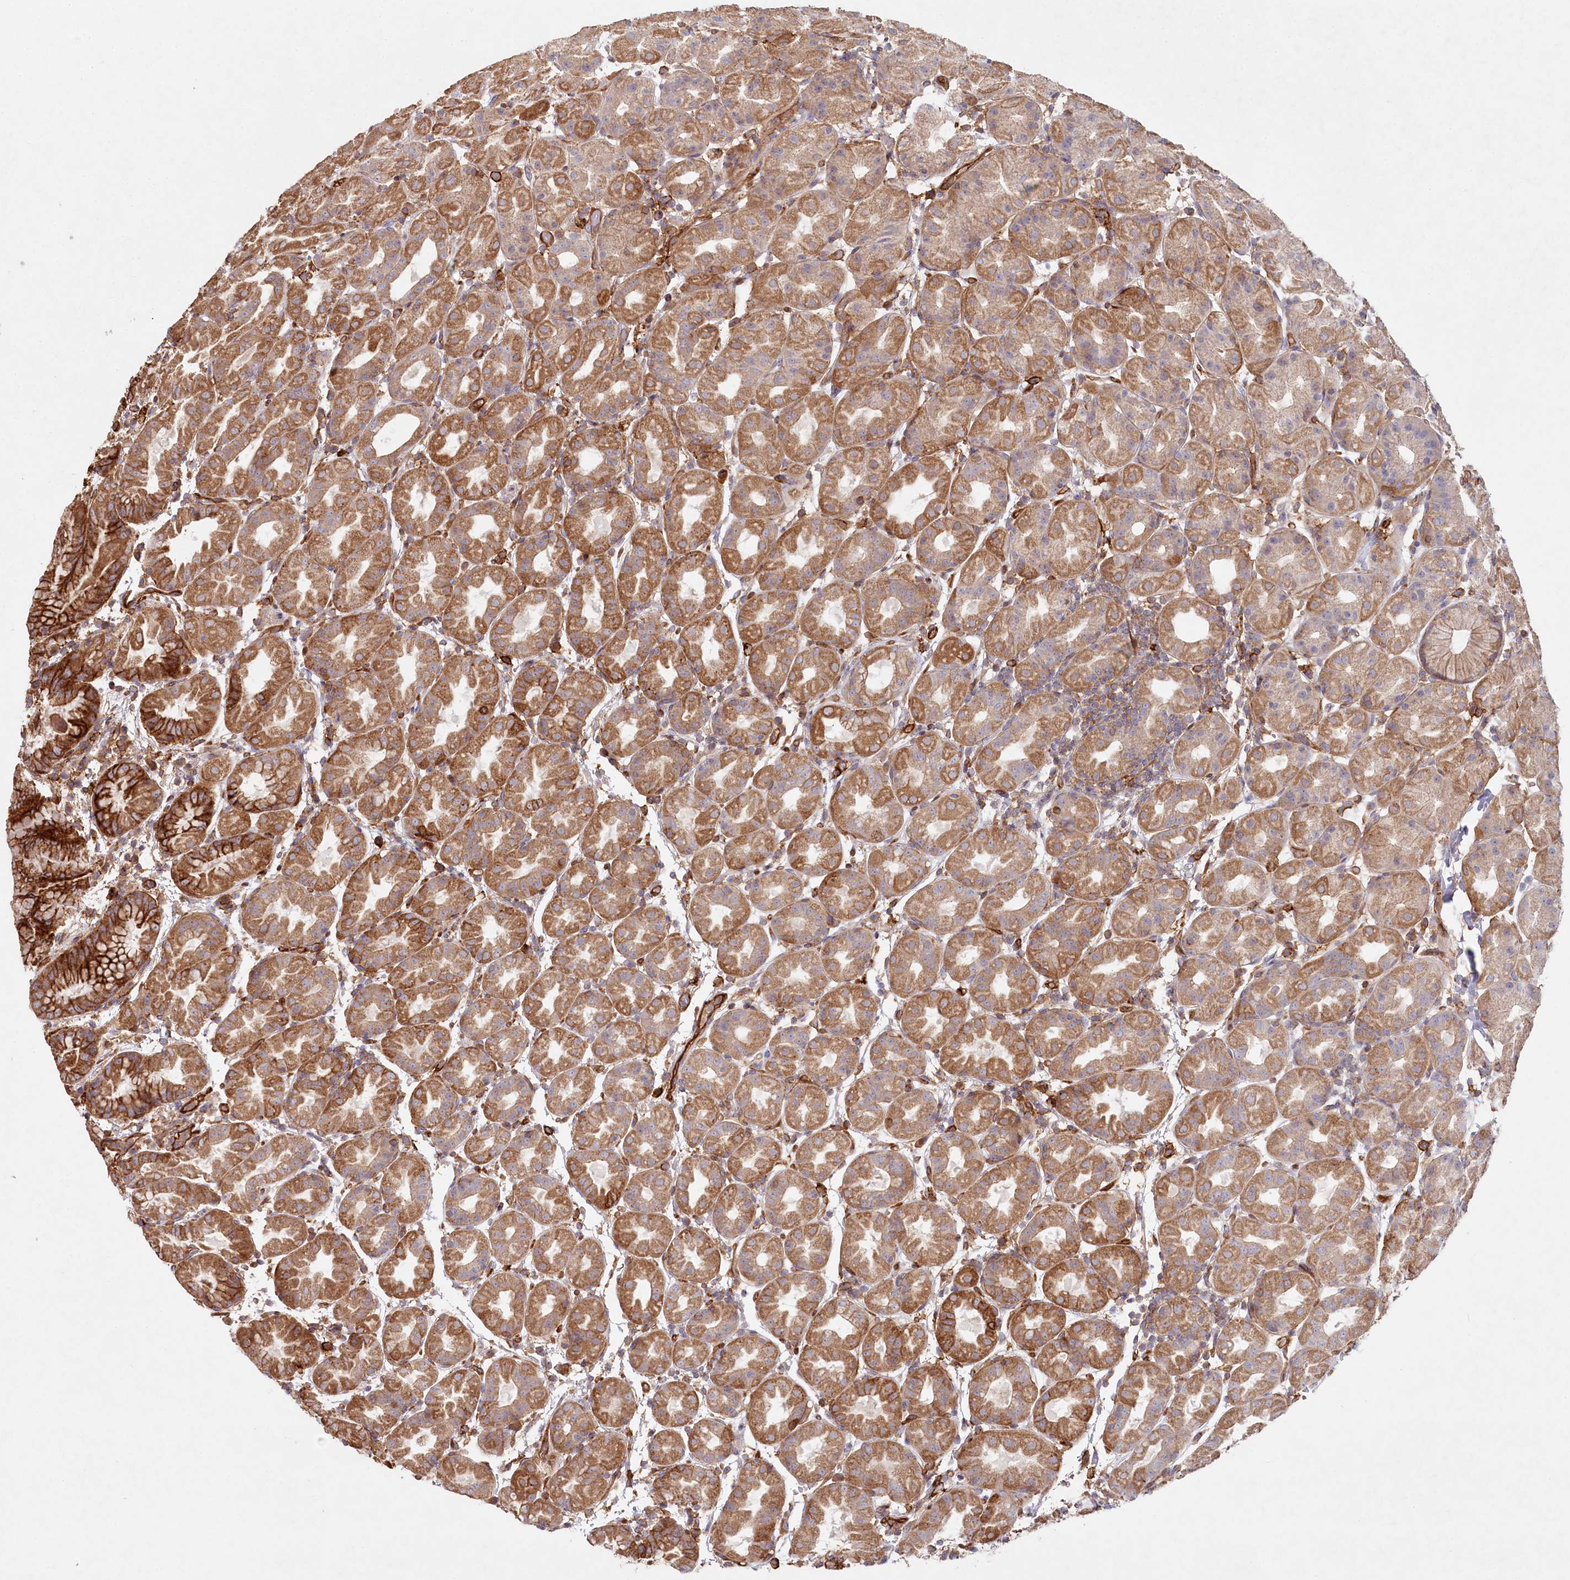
{"staining": {"intensity": "moderate", "quantity": ">75%", "location": "cytoplasmic/membranous"}, "tissue": "stomach", "cell_type": "Glandular cells", "image_type": "normal", "snomed": [{"axis": "morphology", "description": "Normal tissue, NOS"}, {"axis": "topography", "description": "Stomach"}], "caption": "This photomicrograph exhibits immunohistochemistry staining of benign stomach, with medium moderate cytoplasmic/membranous expression in approximately >75% of glandular cells.", "gene": "RBP5", "patient": {"sex": "female", "age": 79}}